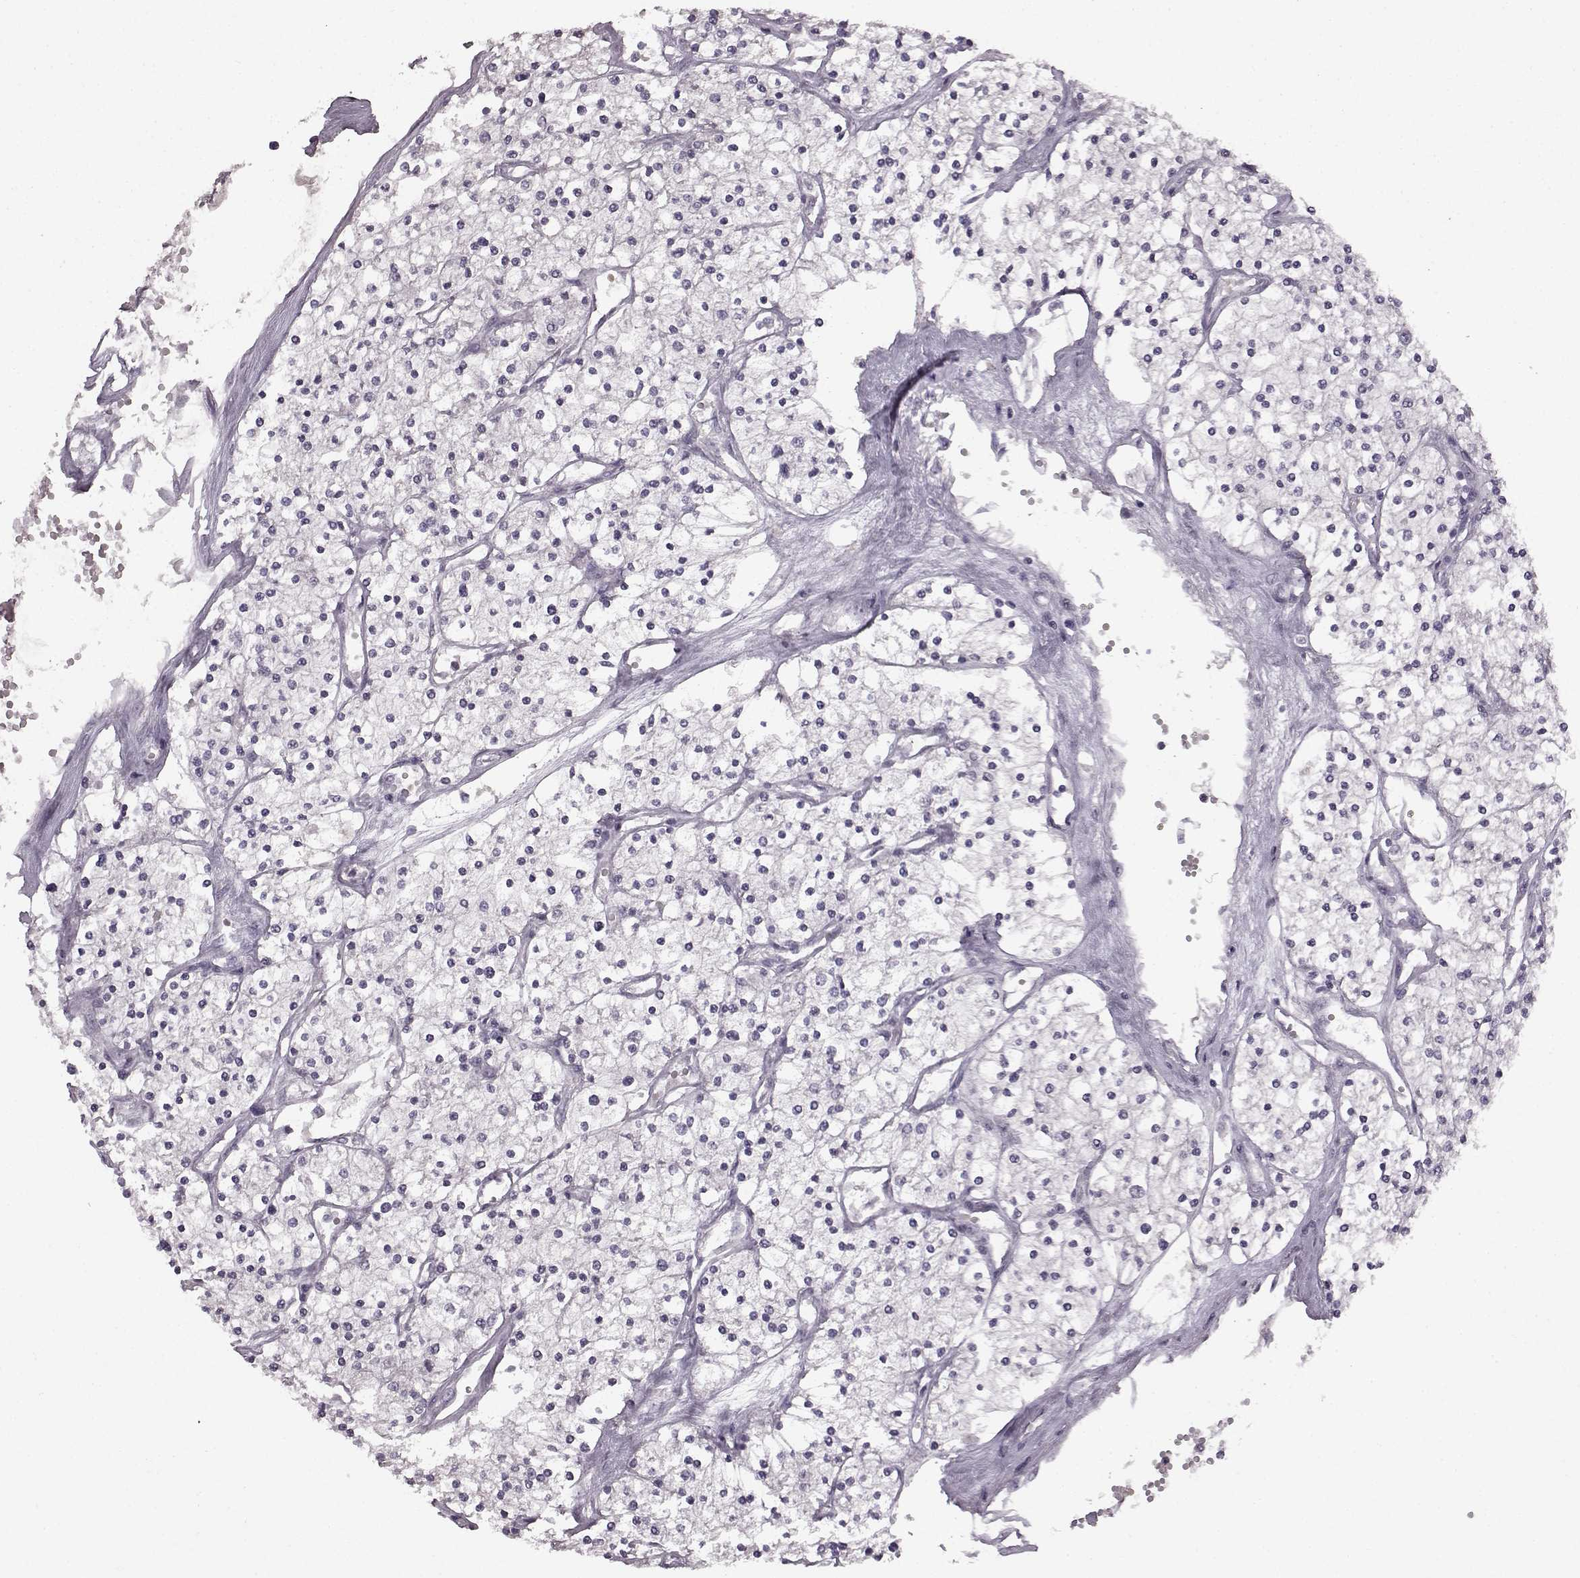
{"staining": {"intensity": "negative", "quantity": "none", "location": "none"}, "tissue": "renal cancer", "cell_type": "Tumor cells", "image_type": "cancer", "snomed": [{"axis": "morphology", "description": "Adenocarcinoma, NOS"}, {"axis": "topography", "description": "Kidney"}], "caption": "Immunohistochemical staining of human renal cancer demonstrates no significant staining in tumor cells.", "gene": "LHB", "patient": {"sex": "male", "age": 80}}